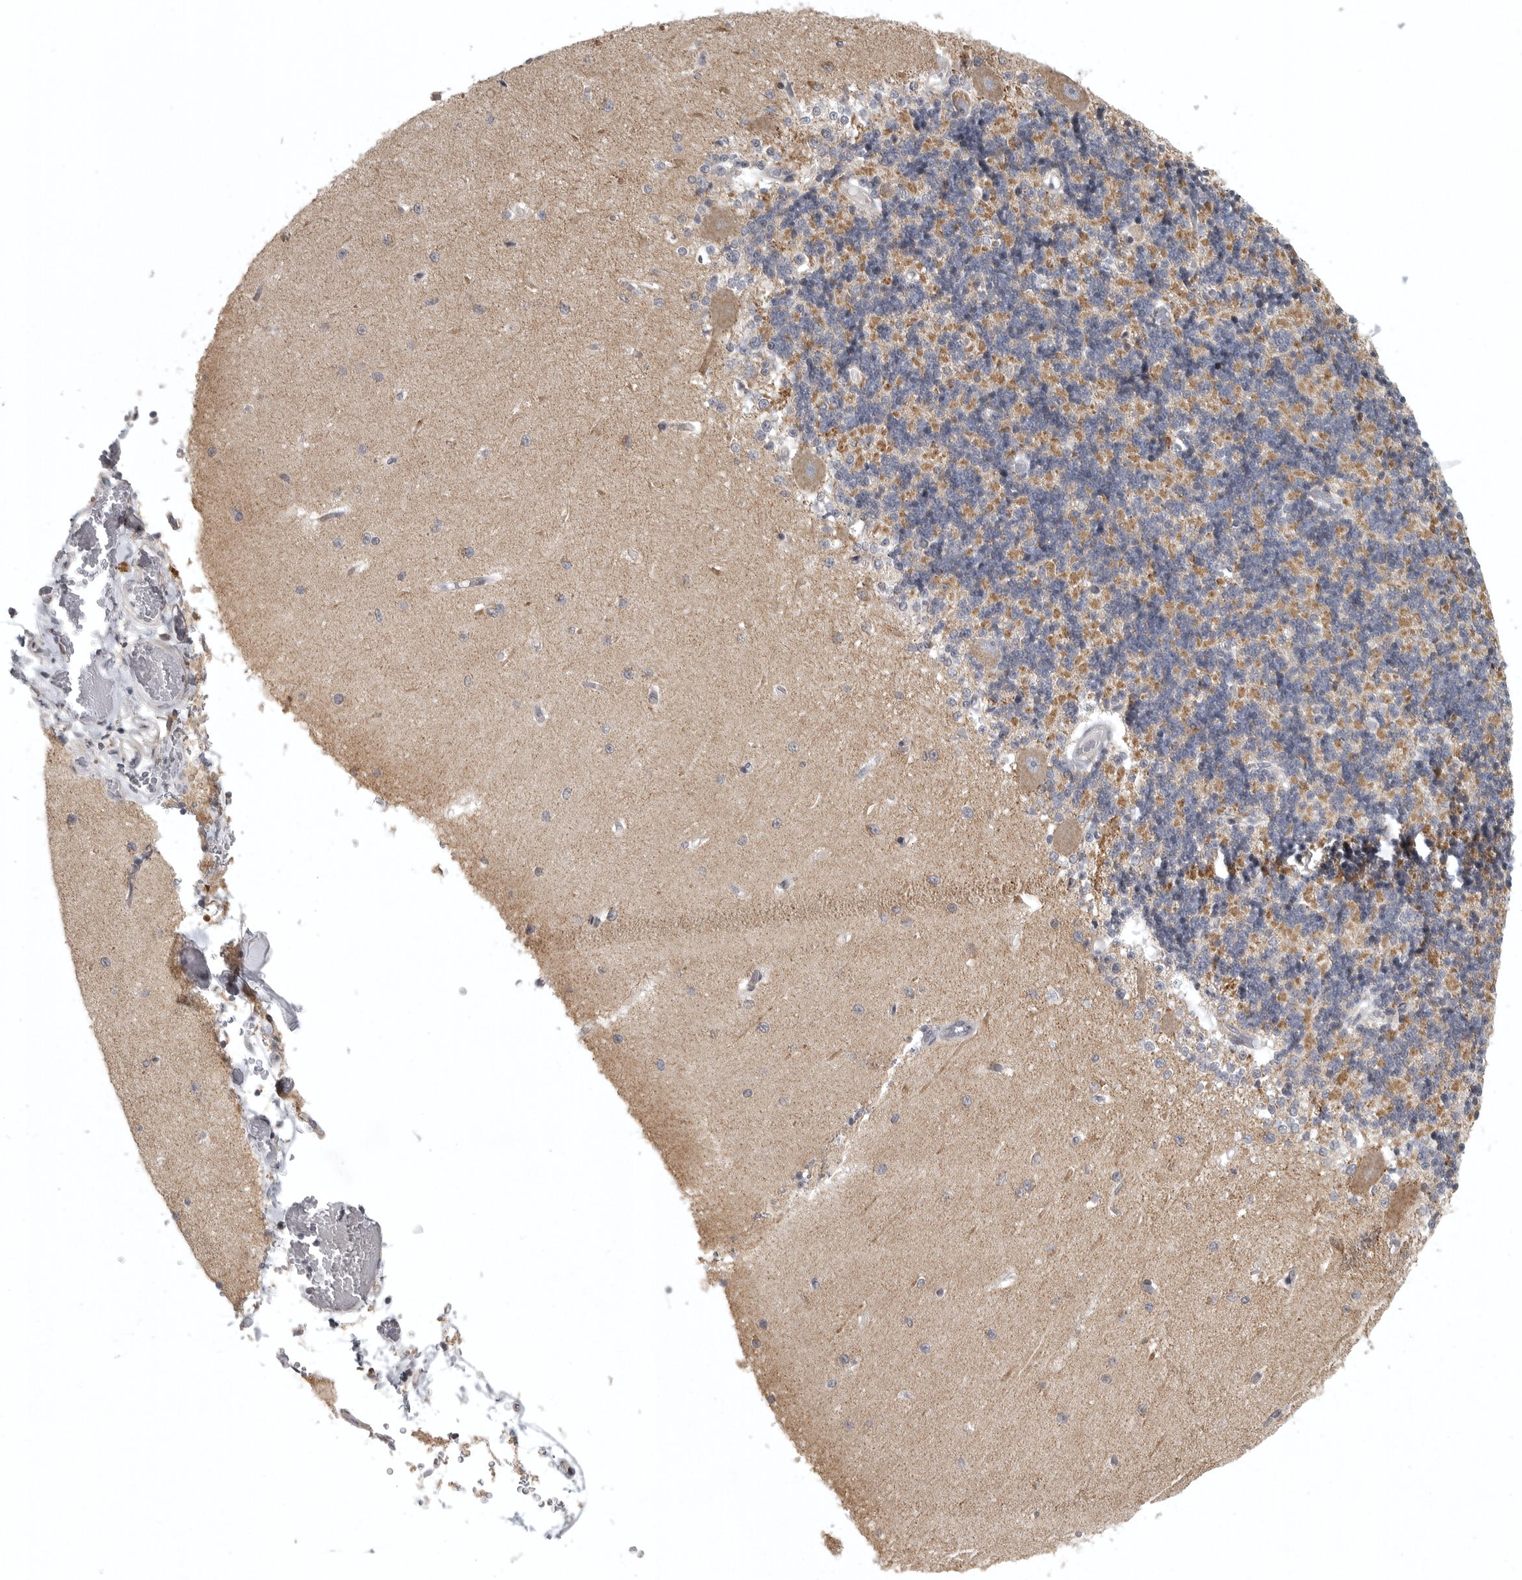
{"staining": {"intensity": "moderate", "quantity": "25%-75%", "location": "cytoplasmic/membranous"}, "tissue": "cerebellum", "cell_type": "Cells in granular layer", "image_type": "normal", "snomed": [{"axis": "morphology", "description": "Normal tissue, NOS"}, {"axis": "topography", "description": "Cerebellum"}], "caption": "Immunohistochemistry (IHC) (DAB) staining of unremarkable cerebellum reveals moderate cytoplasmic/membranous protein positivity in about 25%-75% of cells in granular layer. Immunohistochemistry stains the protein in brown and the nuclei are stained blue.", "gene": "POLE2", "patient": {"sex": "male", "age": 37}}